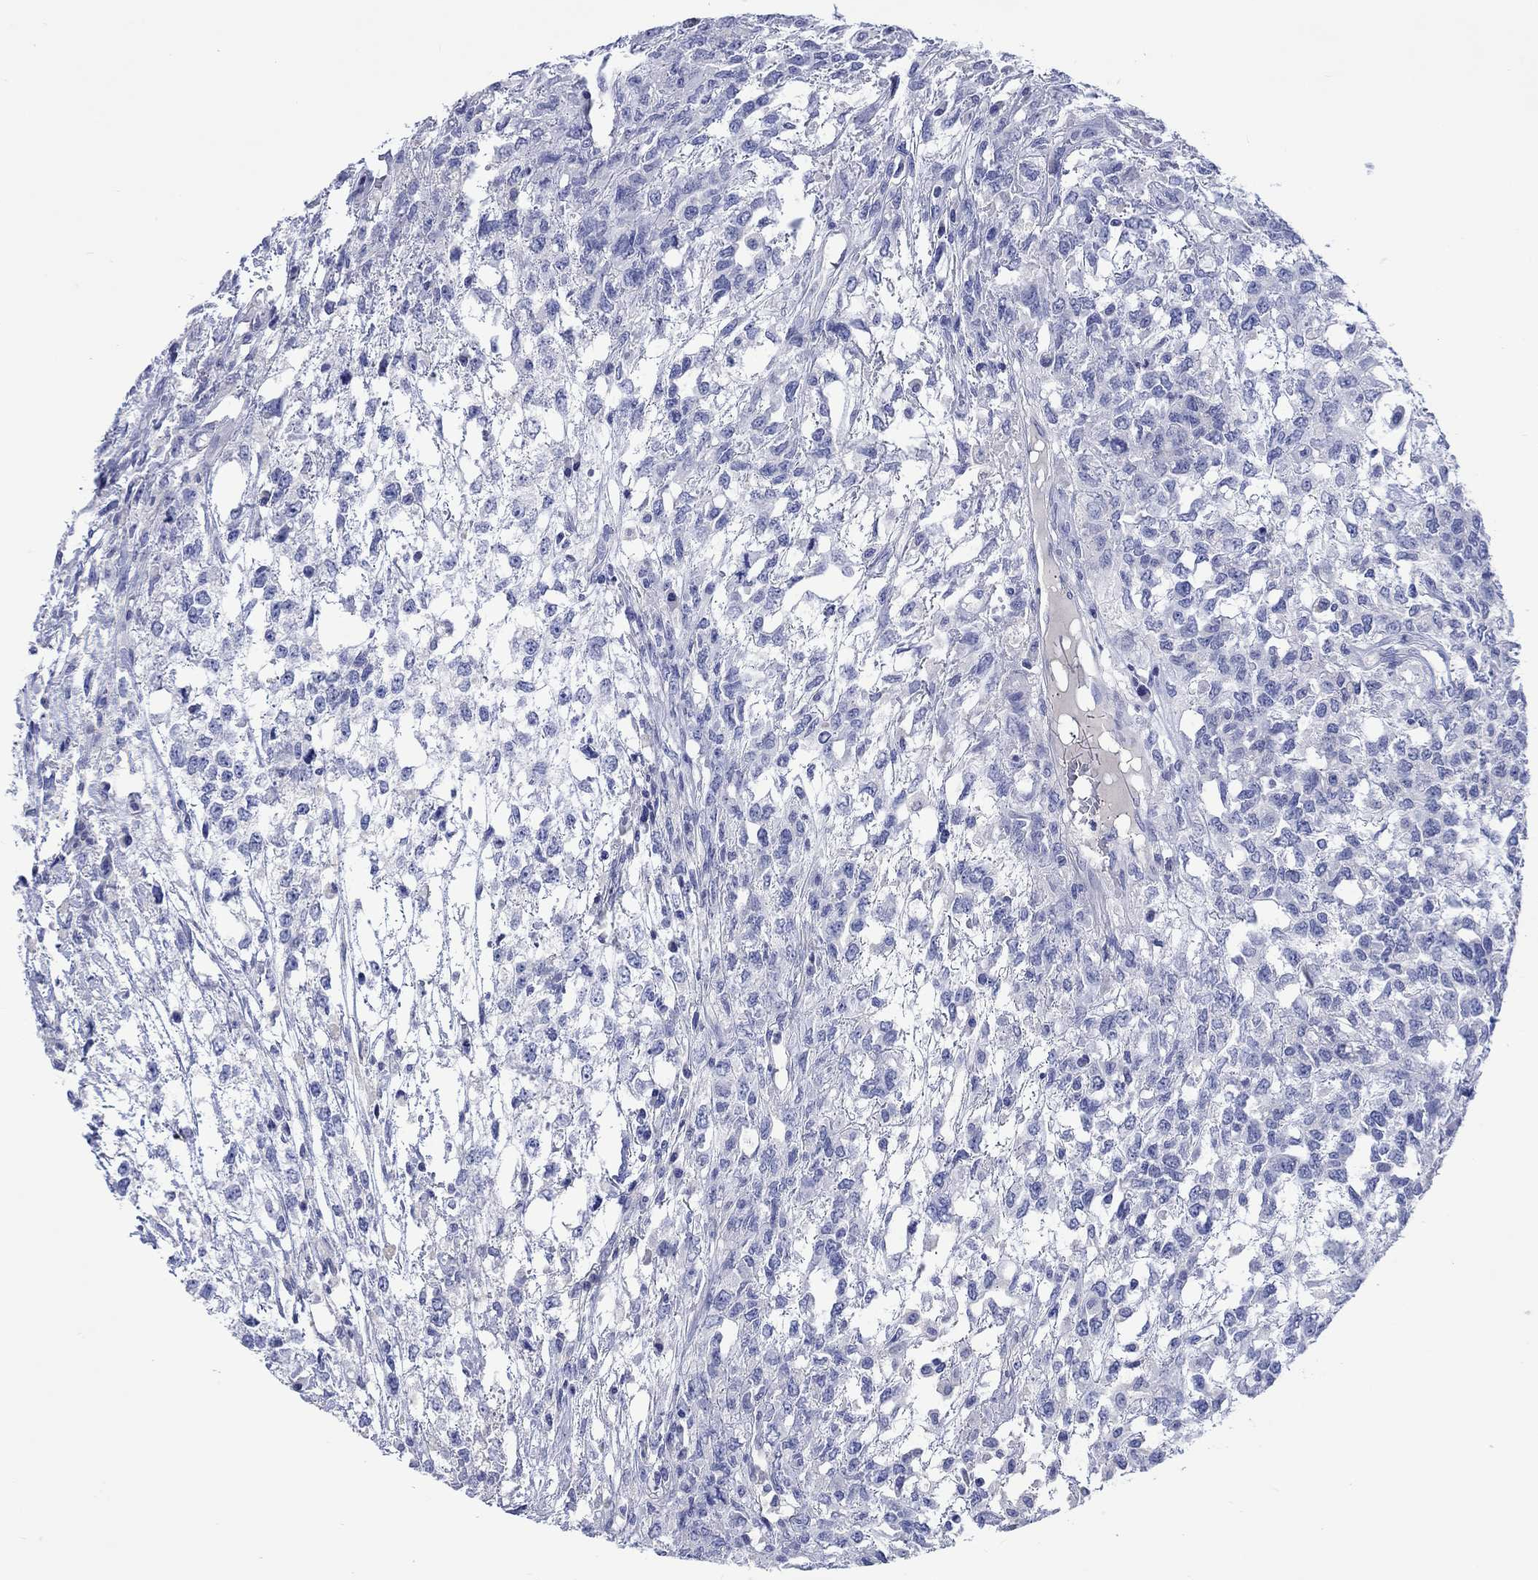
{"staining": {"intensity": "negative", "quantity": "none", "location": "none"}, "tissue": "testis cancer", "cell_type": "Tumor cells", "image_type": "cancer", "snomed": [{"axis": "morphology", "description": "Seminoma, NOS"}, {"axis": "topography", "description": "Testis"}], "caption": "This is a micrograph of immunohistochemistry (IHC) staining of seminoma (testis), which shows no positivity in tumor cells. (DAB immunohistochemistry (IHC) visualized using brightfield microscopy, high magnification).", "gene": "TOMM20L", "patient": {"sex": "male", "age": 52}}